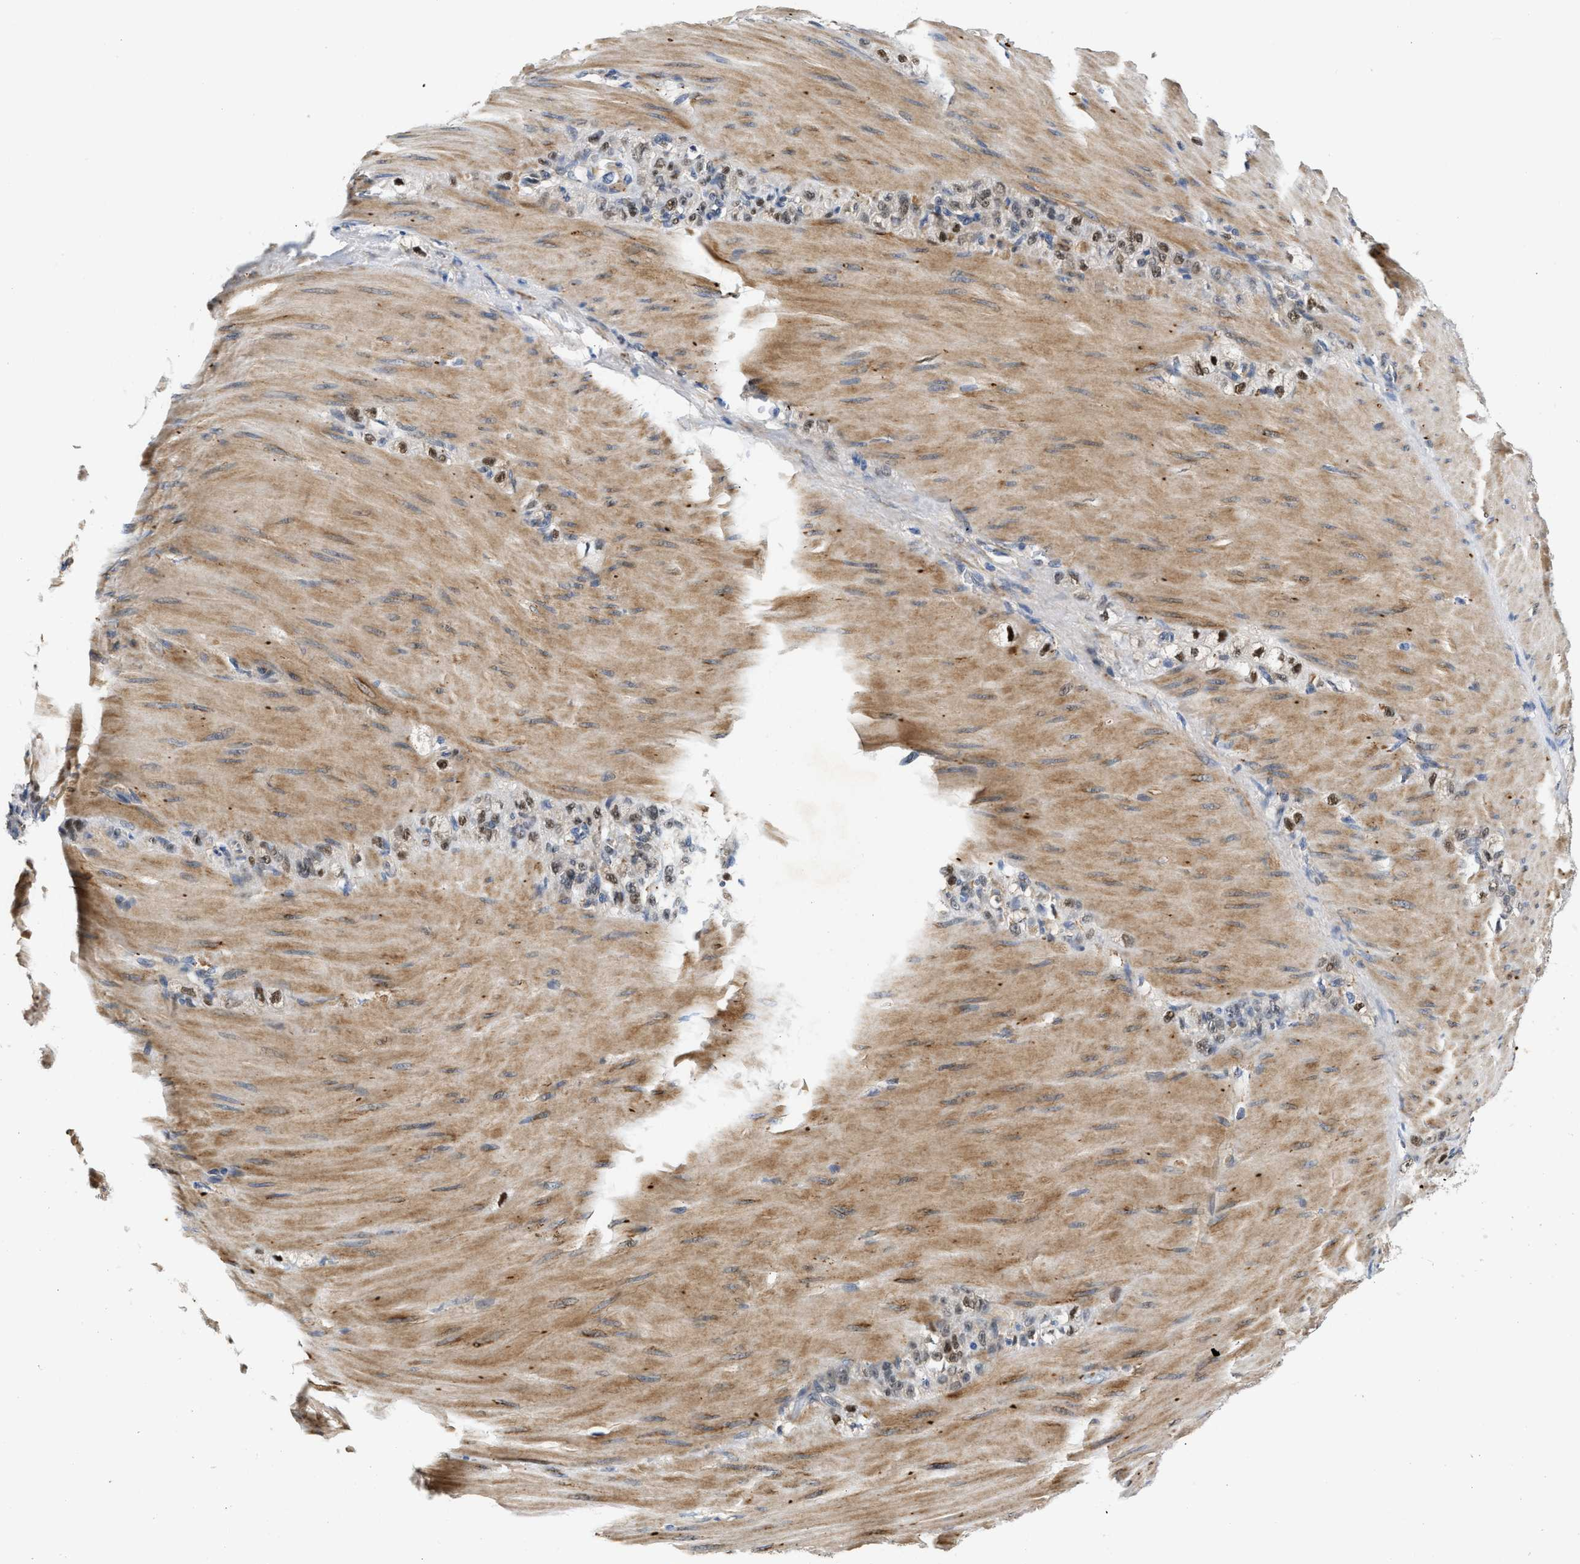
{"staining": {"intensity": "moderate", "quantity": "25%-75%", "location": "nuclear"}, "tissue": "stomach cancer", "cell_type": "Tumor cells", "image_type": "cancer", "snomed": [{"axis": "morphology", "description": "Normal tissue, NOS"}, {"axis": "morphology", "description": "Adenocarcinoma, NOS"}, {"axis": "topography", "description": "Stomach"}], "caption": "Tumor cells show medium levels of moderate nuclear expression in about 25%-75% of cells in human stomach cancer. (Stains: DAB in brown, nuclei in blue, Microscopy: brightfield microscopy at high magnification).", "gene": "PPM1L", "patient": {"sex": "male", "age": 82}}